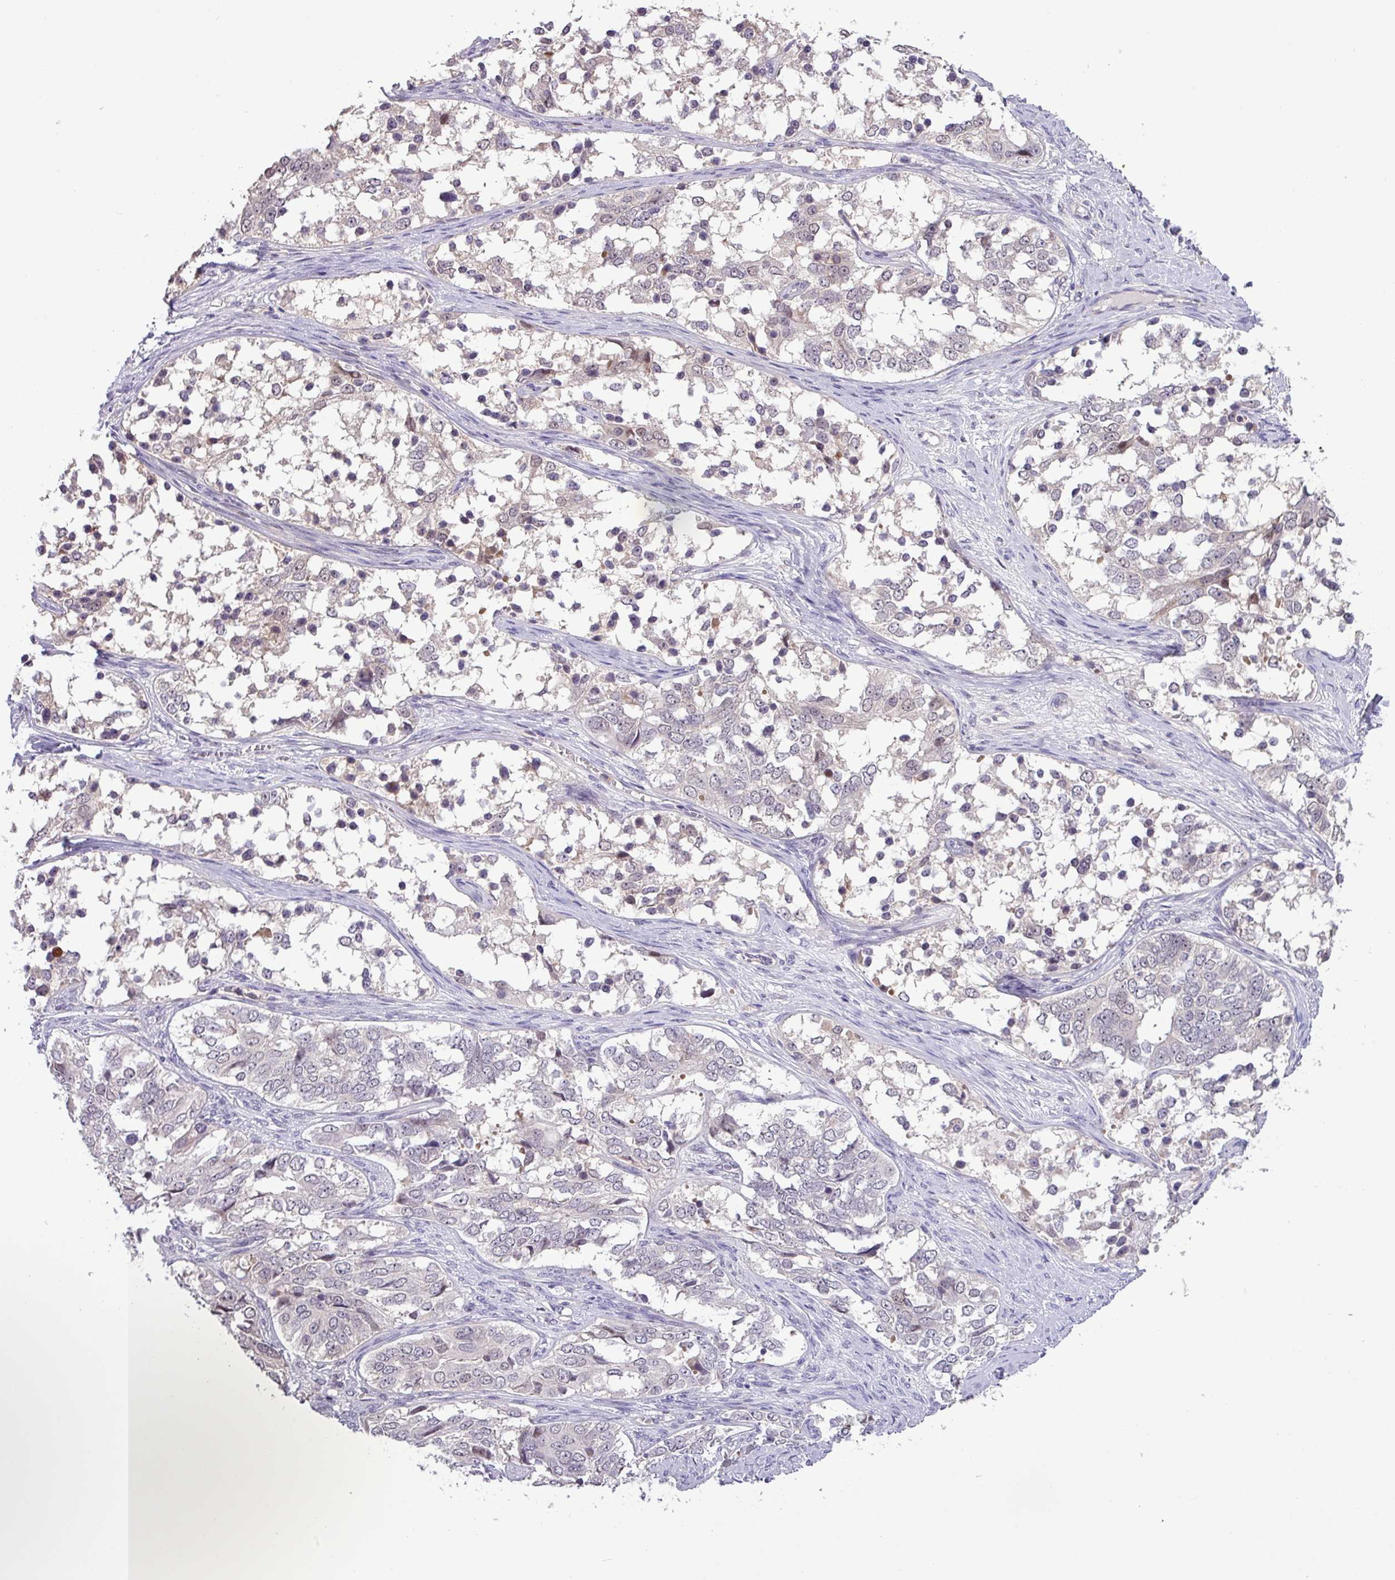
{"staining": {"intensity": "negative", "quantity": "none", "location": "none"}, "tissue": "ovarian cancer", "cell_type": "Tumor cells", "image_type": "cancer", "snomed": [{"axis": "morphology", "description": "Carcinoma, endometroid"}, {"axis": "topography", "description": "Ovary"}], "caption": "Human ovarian cancer stained for a protein using IHC shows no positivity in tumor cells.", "gene": "RIPPLY1", "patient": {"sex": "female", "age": 51}}